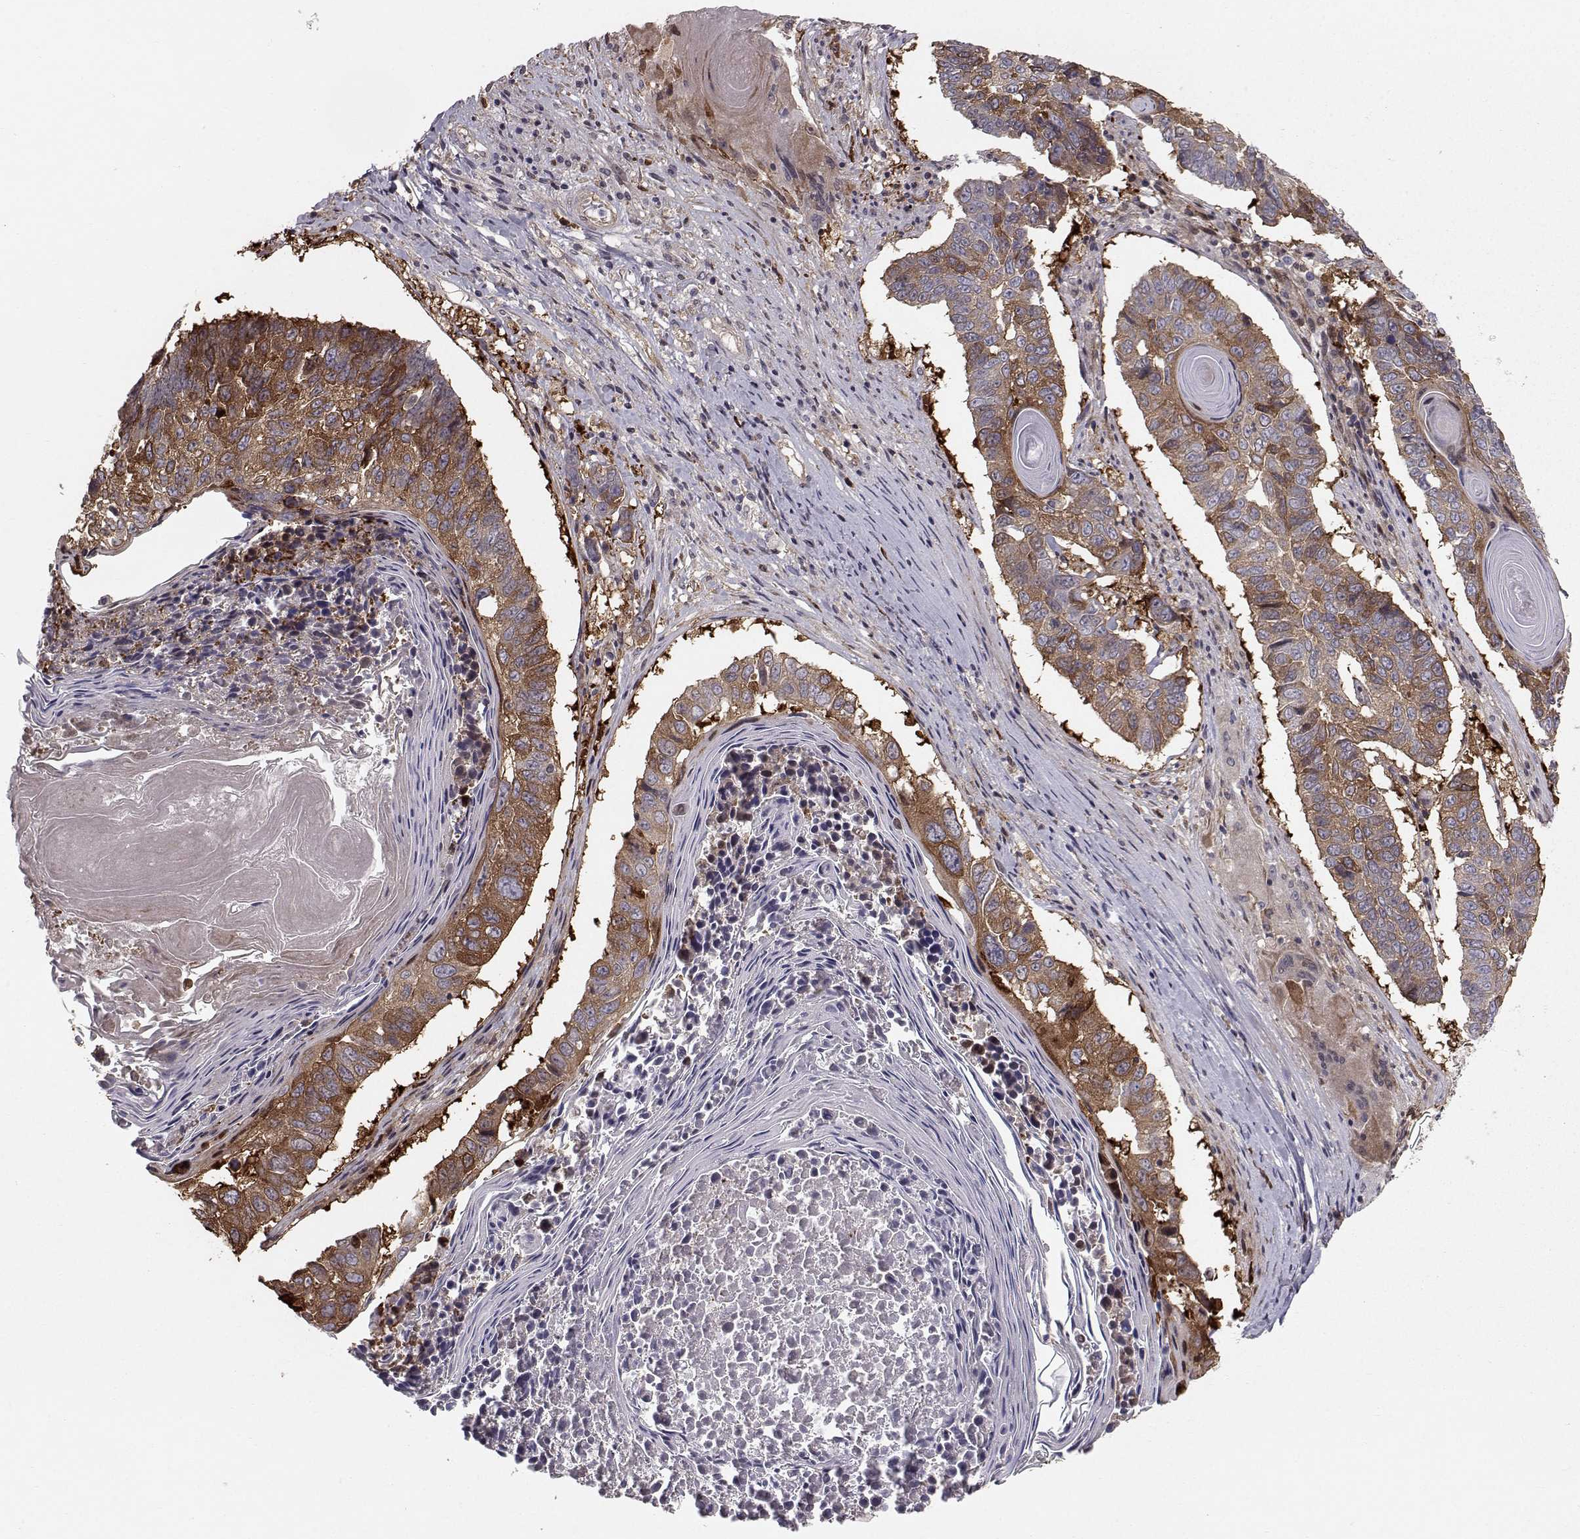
{"staining": {"intensity": "strong", "quantity": "25%-75%", "location": "cytoplasmic/membranous"}, "tissue": "lung cancer", "cell_type": "Tumor cells", "image_type": "cancer", "snomed": [{"axis": "morphology", "description": "Squamous cell carcinoma, NOS"}, {"axis": "topography", "description": "Lung"}], "caption": "Protein staining of lung cancer (squamous cell carcinoma) tissue demonstrates strong cytoplasmic/membranous staining in about 25%-75% of tumor cells. Nuclei are stained in blue.", "gene": "HSP90AB1", "patient": {"sex": "male", "age": 73}}